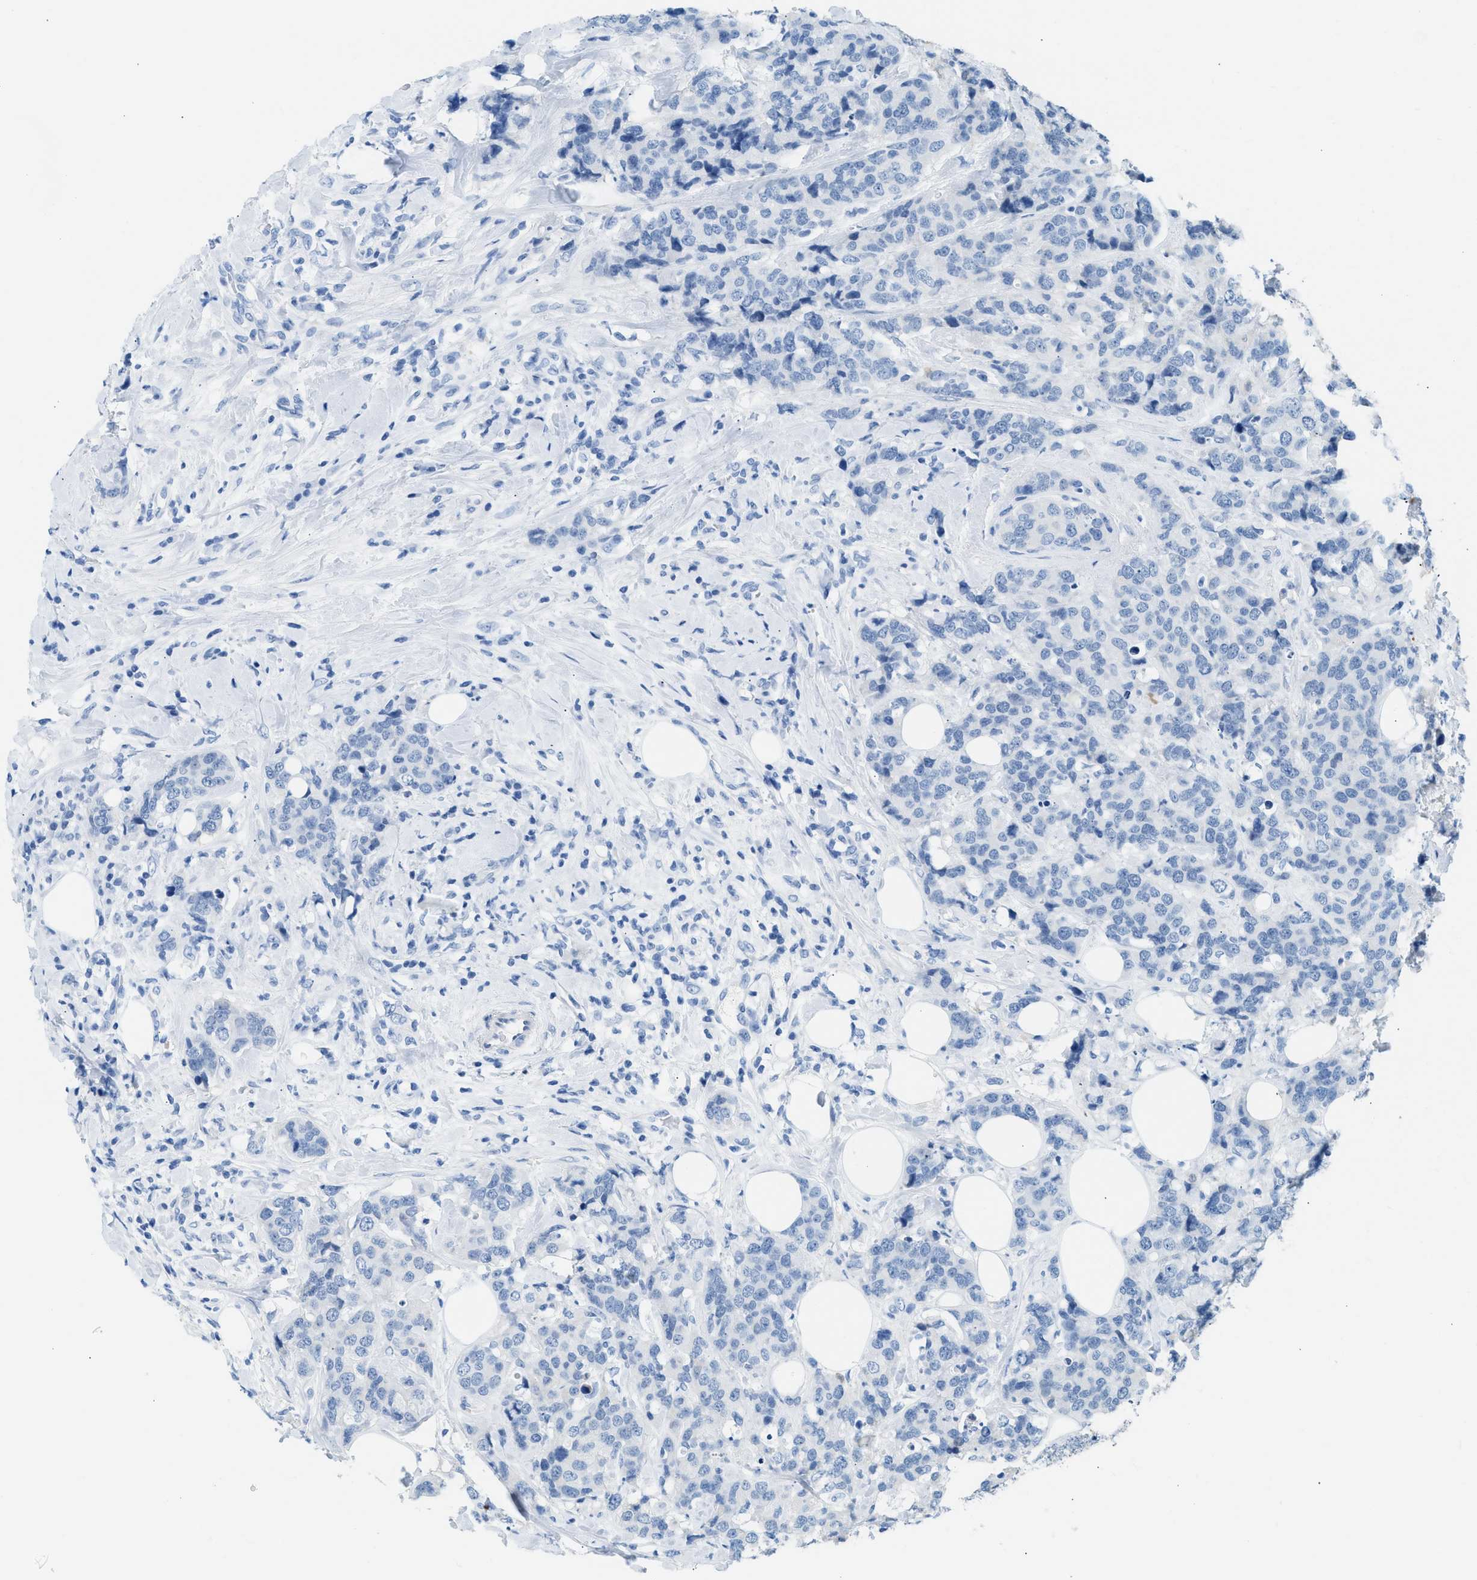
{"staining": {"intensity": "negative", "quantity": "none", "location": "none"}, "tissue": "breast cancer", "cell_type": "Tumor cells", "image_type": "cancer", "snomed": [{"axis": "morphology", "description": "Lobular carcinoma"}, {"axis": "topography", "description": "Breast"}], "caption": "Immunohistochemistry image of human lobular carcinoma (breast) stained for a protein (brown), which reveals no staining in tumor cells.", "gene": "SPAM1", "patient": {"sex": "female", "age": 59}}